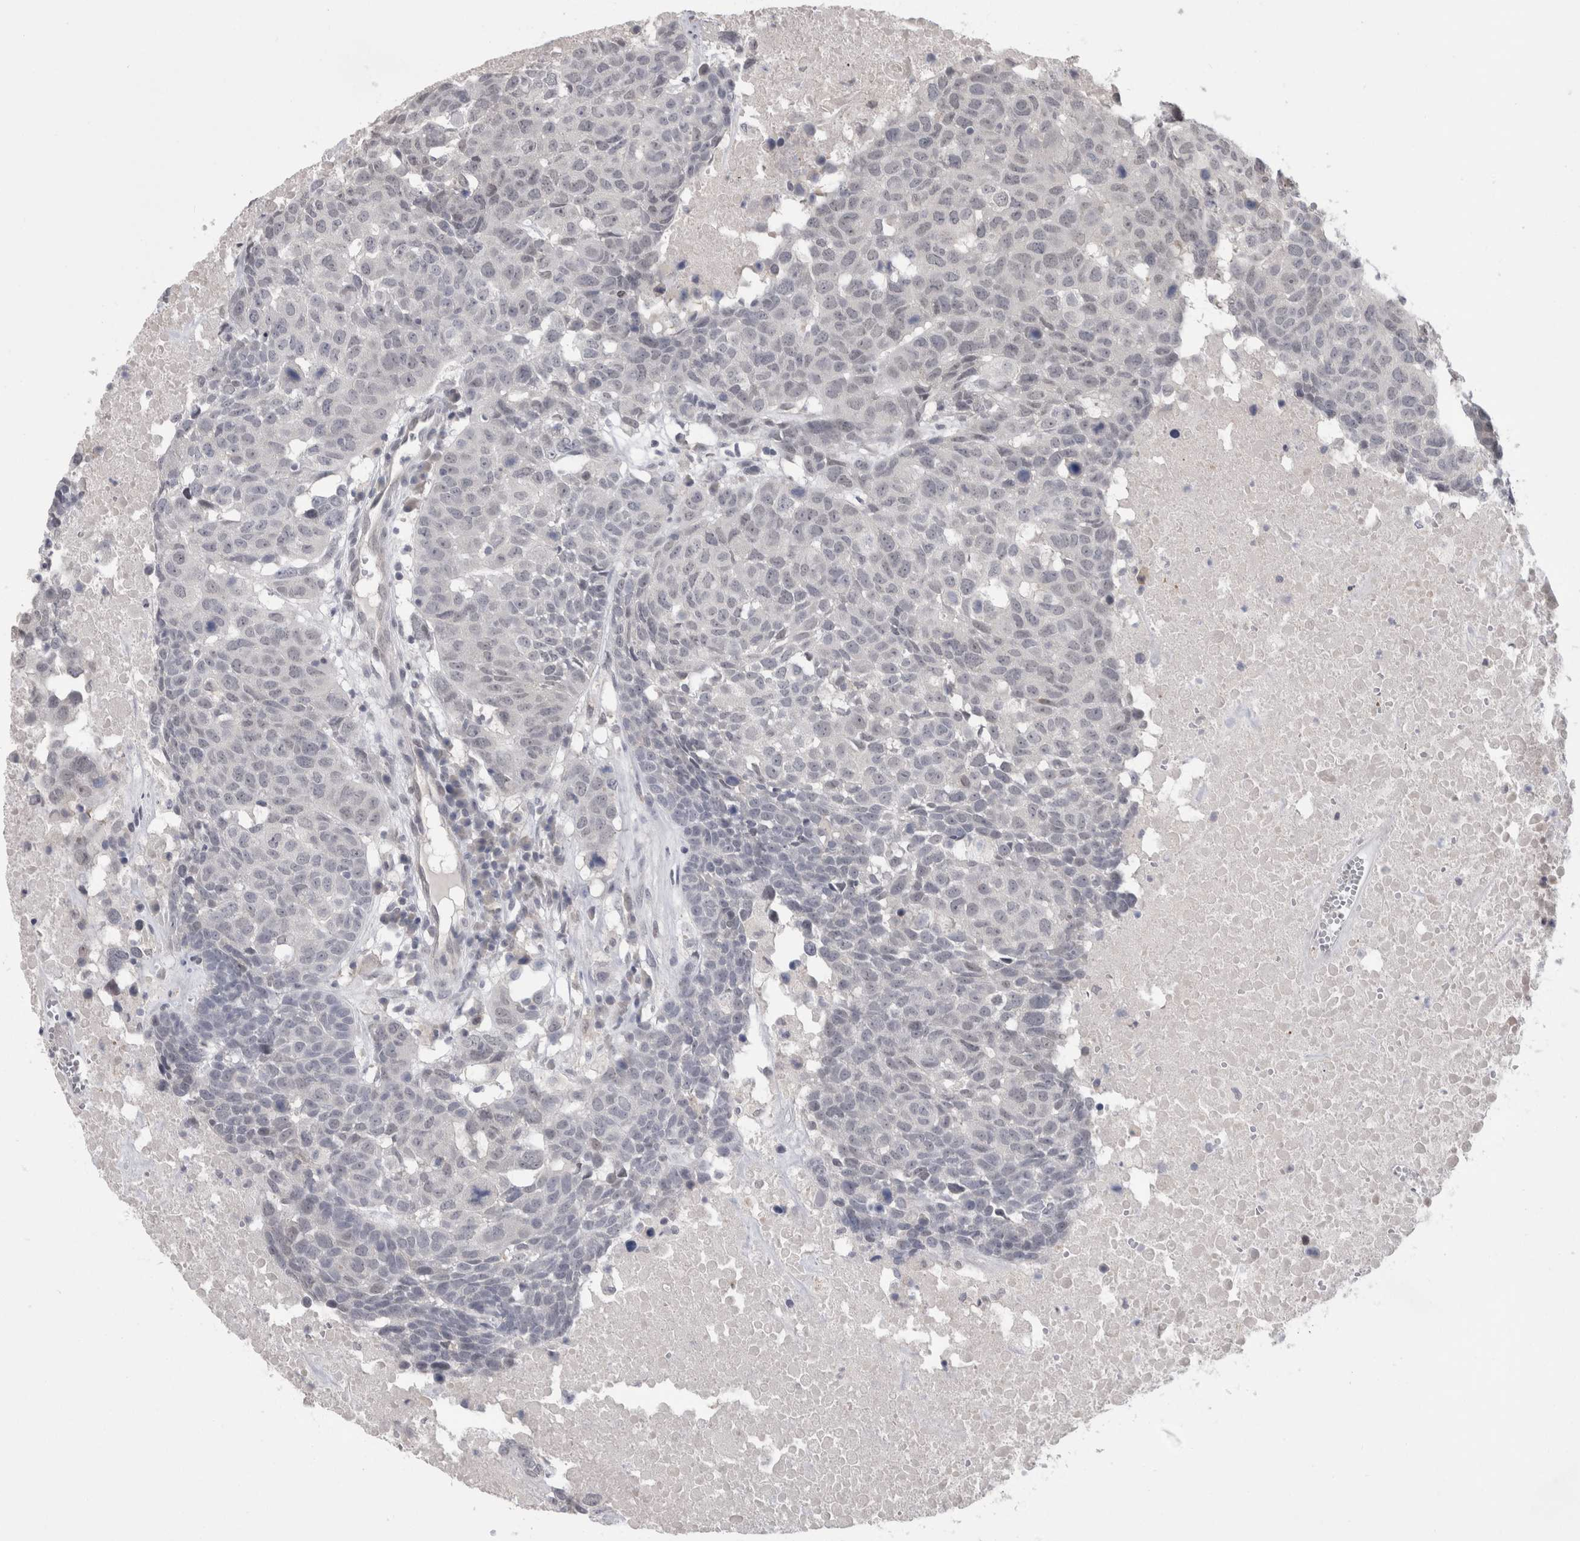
{"staining": {"intensity": "negative", "quantity": "none", "location": "none"}, "tissue": "head and neck cancer", "cell_type": "Tumor cells", "image_type": "cancer", "snomed": [{"axis": "morphology", "description": "Squamous cell carcinoma, NOS"}, {"axis": "topography", "description": "Head-Neck"}], "caption": "Tumor cells are negative for brown protein staining in head and neck squamous cell carcinoma.", "gene": "MTBP", "patient": {"sex": "male", "age": 66}}